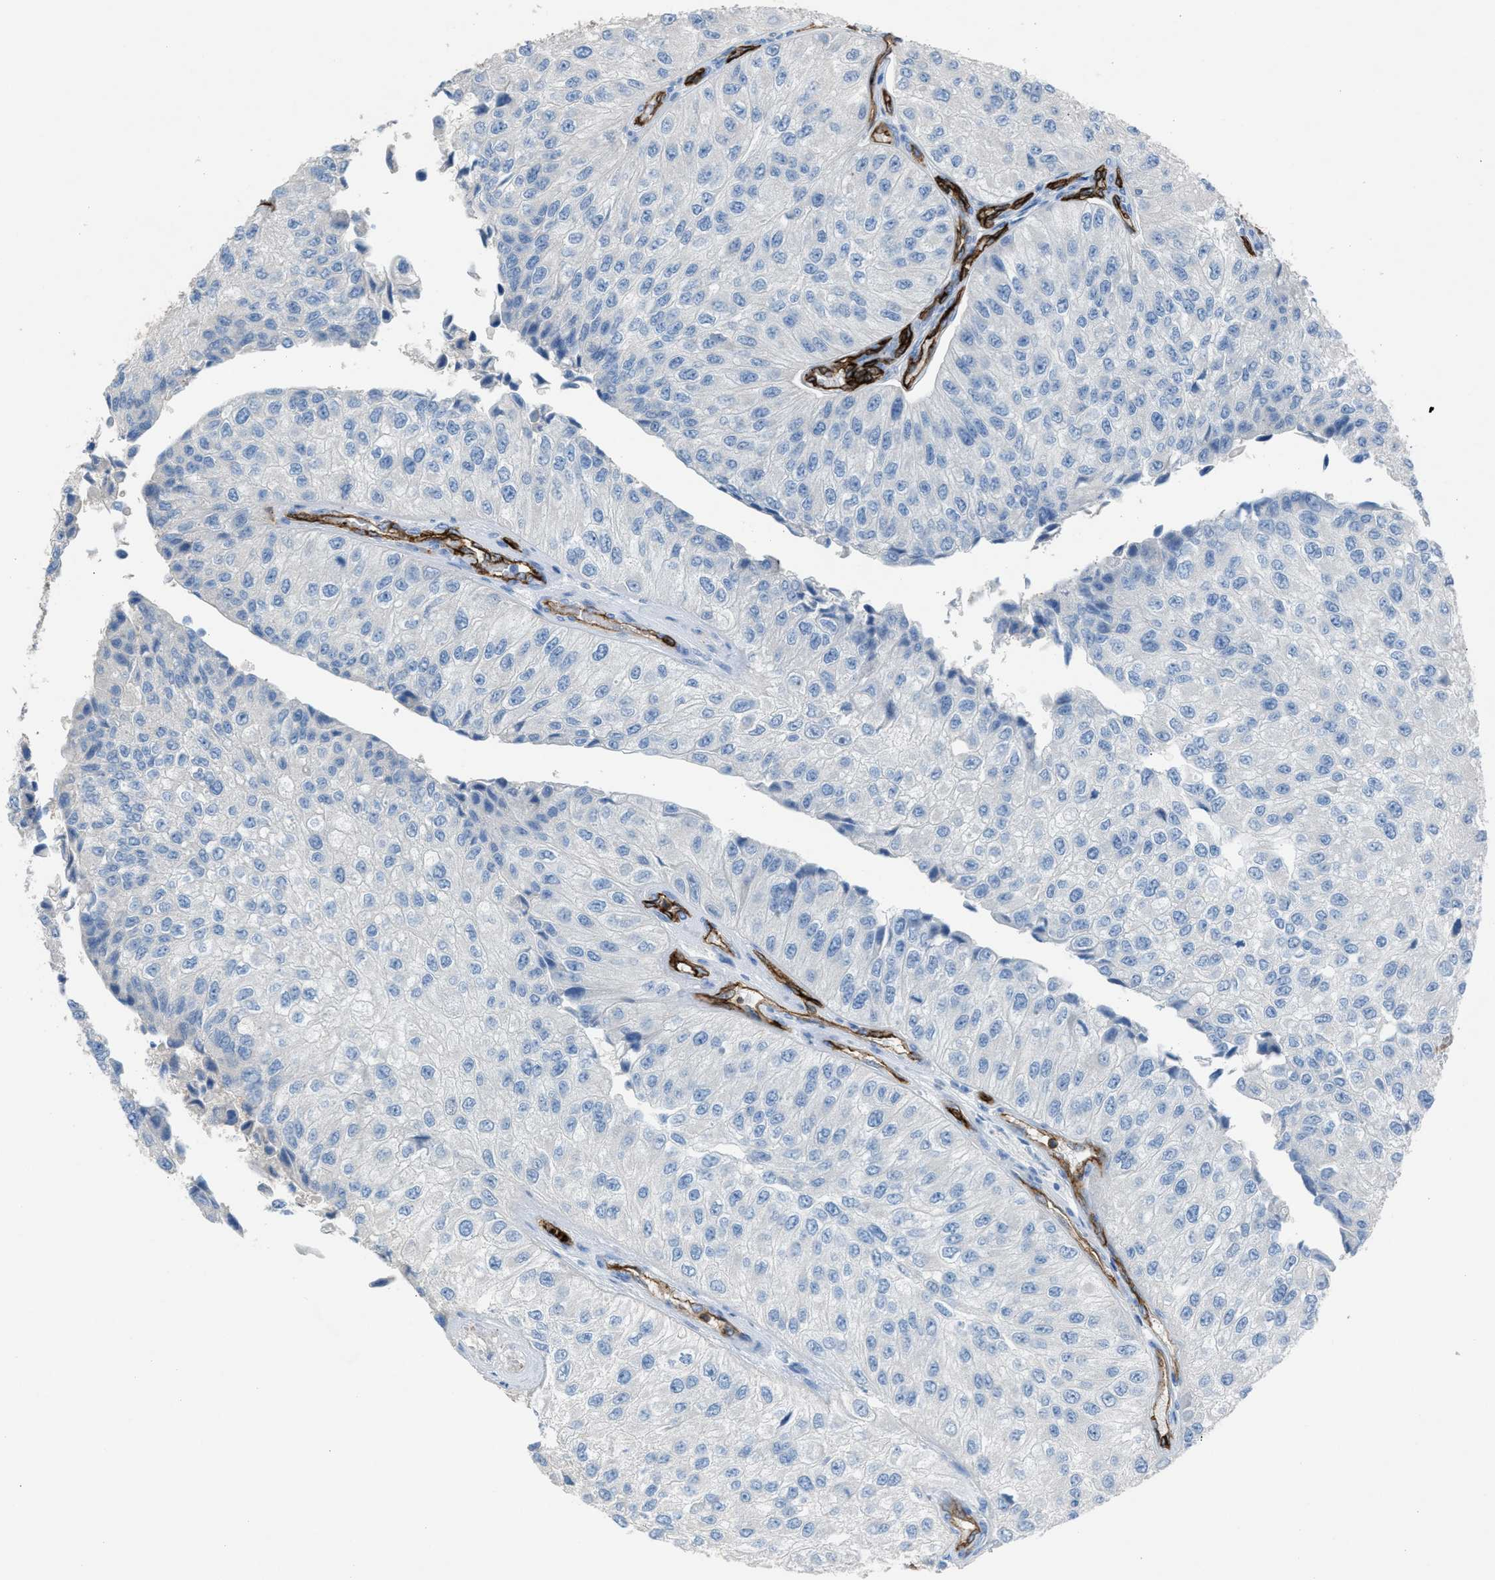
{"staining": {"intensity": "negative", "quantity": "none", "location": "none"}, "tissue": "urothelial cancer", "cell_type": "Tumor cells", "image_type": "cancer", "snomed": [{"axis": "morphology", "description": "Urothelial carcinoma, High grade"}, {"axis": "topography", "description": "Kidney"}, {"axis": "topography", "description": "Urinary bladder"}], "caption": "This is an immunohistochemistry (IHC) histopathology image of urothelial carcinoma (high-grade). There is no expression in tumor cells.", "gene": "DYSF", "patient": {"sex": "male", "age": 77}}